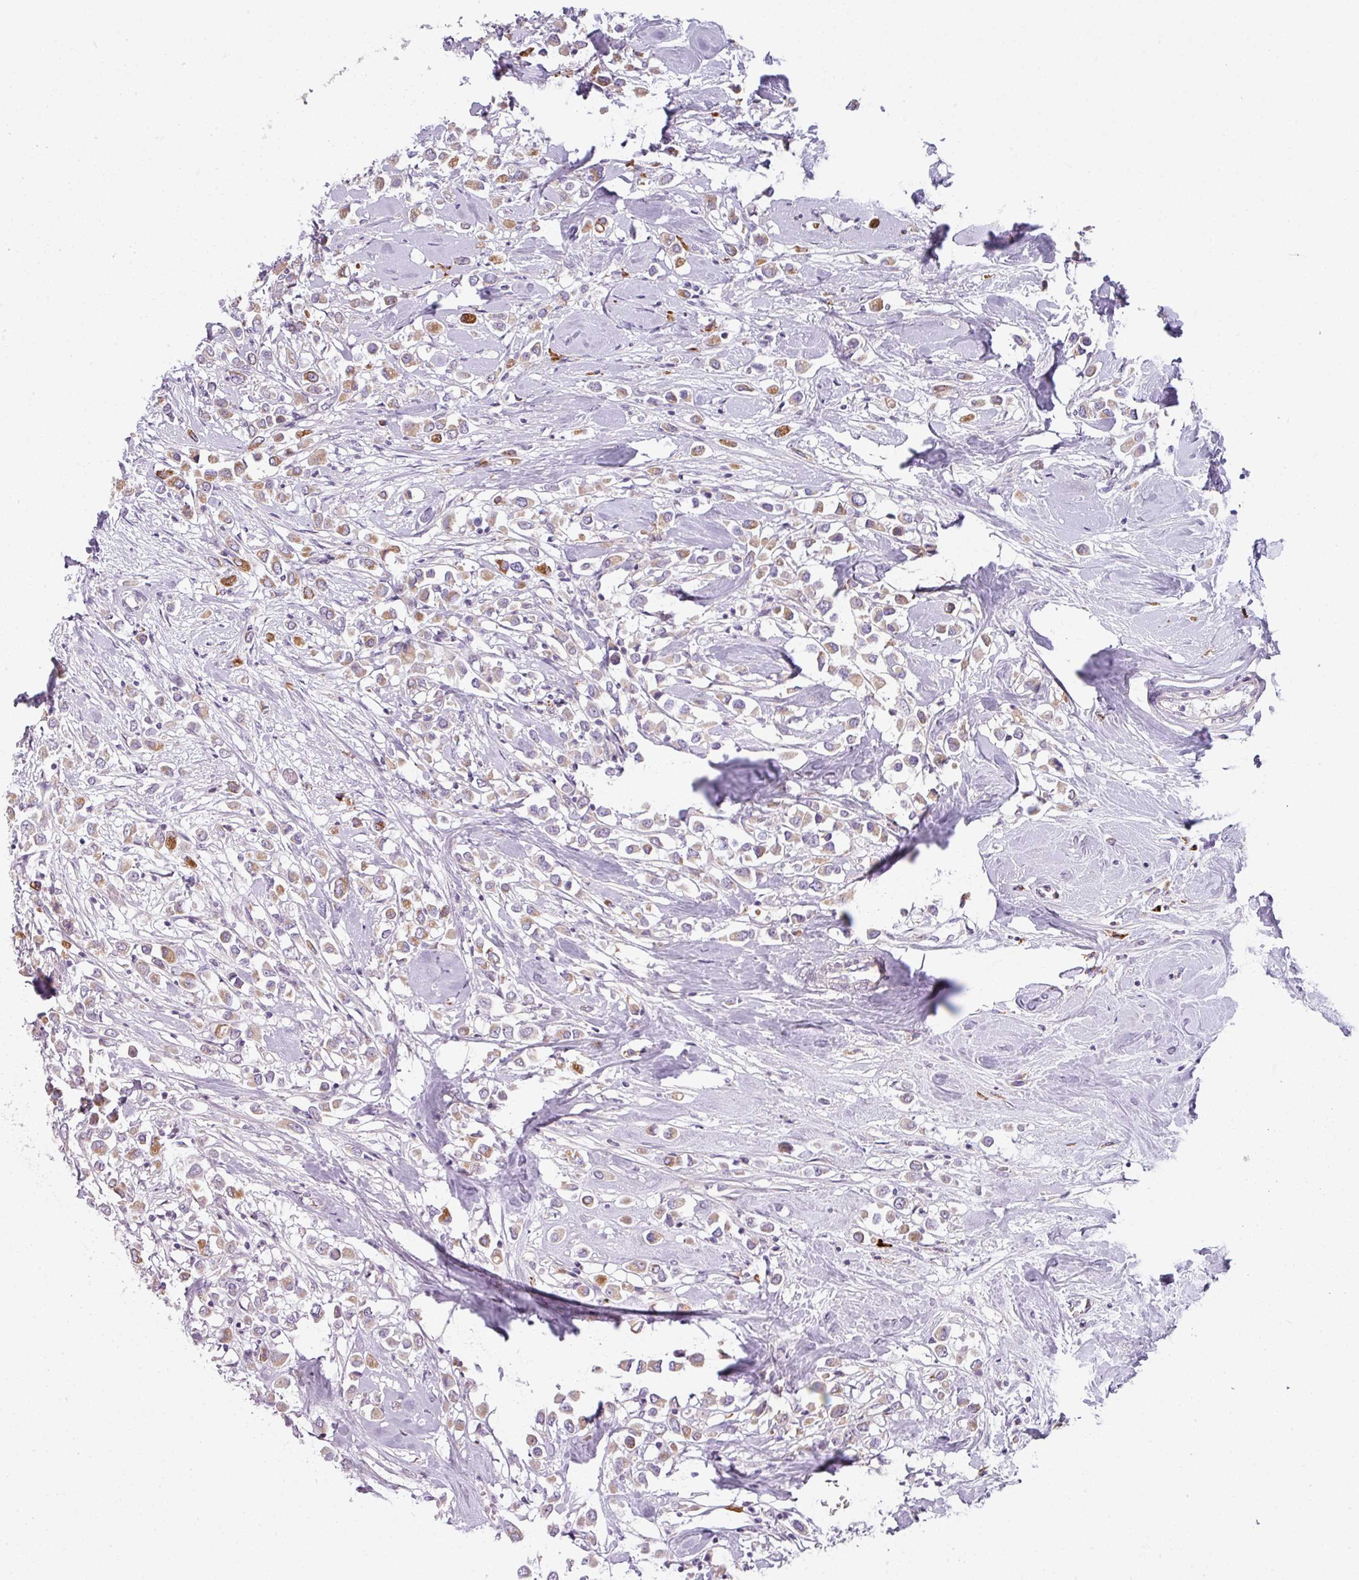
{"staining": {"intensity": "weak", "quantity": "25%-75%", "location": "cytoplasmic/membranous"}, "tissue": "breast cancer", "cell_type": "Tumor cells", "image_type": "cancer", "snomed": [{"axis": "morphology", "description": "Duct carcinoma"}, {"axis": "topography", "description": "Breast"}], "caption": "The immunohistochemical stain shows weak cytoplasmic/membranous positivity in tumor cells of breast invasive ductal carcinoma tissue.", "gene": "C2orf68", "patient": {"sex": "female", "age": 61}}